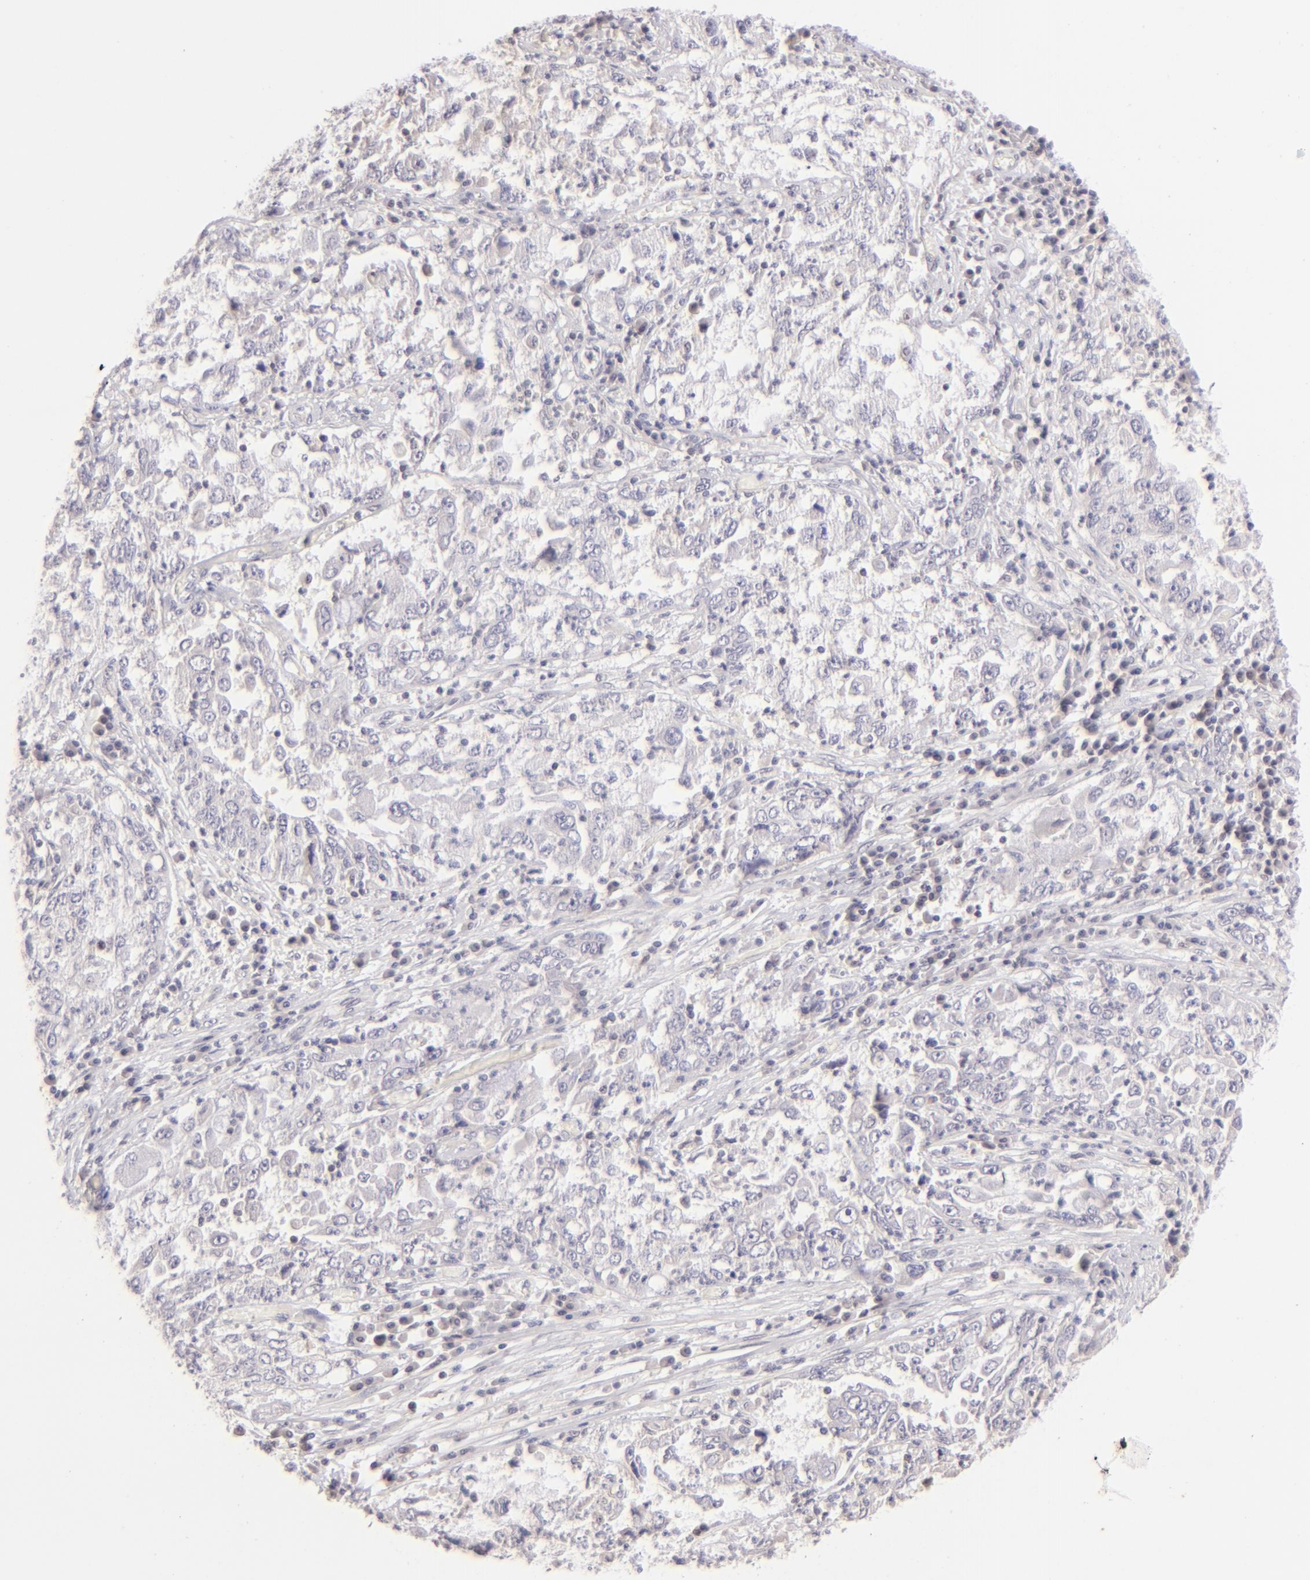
{"staining": {"intensity": "negative", "quantity": "none", "location": "none"}, "tissue": "cervical cancer", "cell_type": "Tumor cells", "image_type": "cancer", "snomed": [{"axis": "morphology", "description": "Squamous cell carcinoma, NOS"}, {"axis": "topography", "description": "Cervix"}], "caption": "Human cervical cancer stained for a protein using IHC displays no positivity in tumor cells.", "gene": "MAGEA1", "patient": {"sex": "female", "age": 36}}